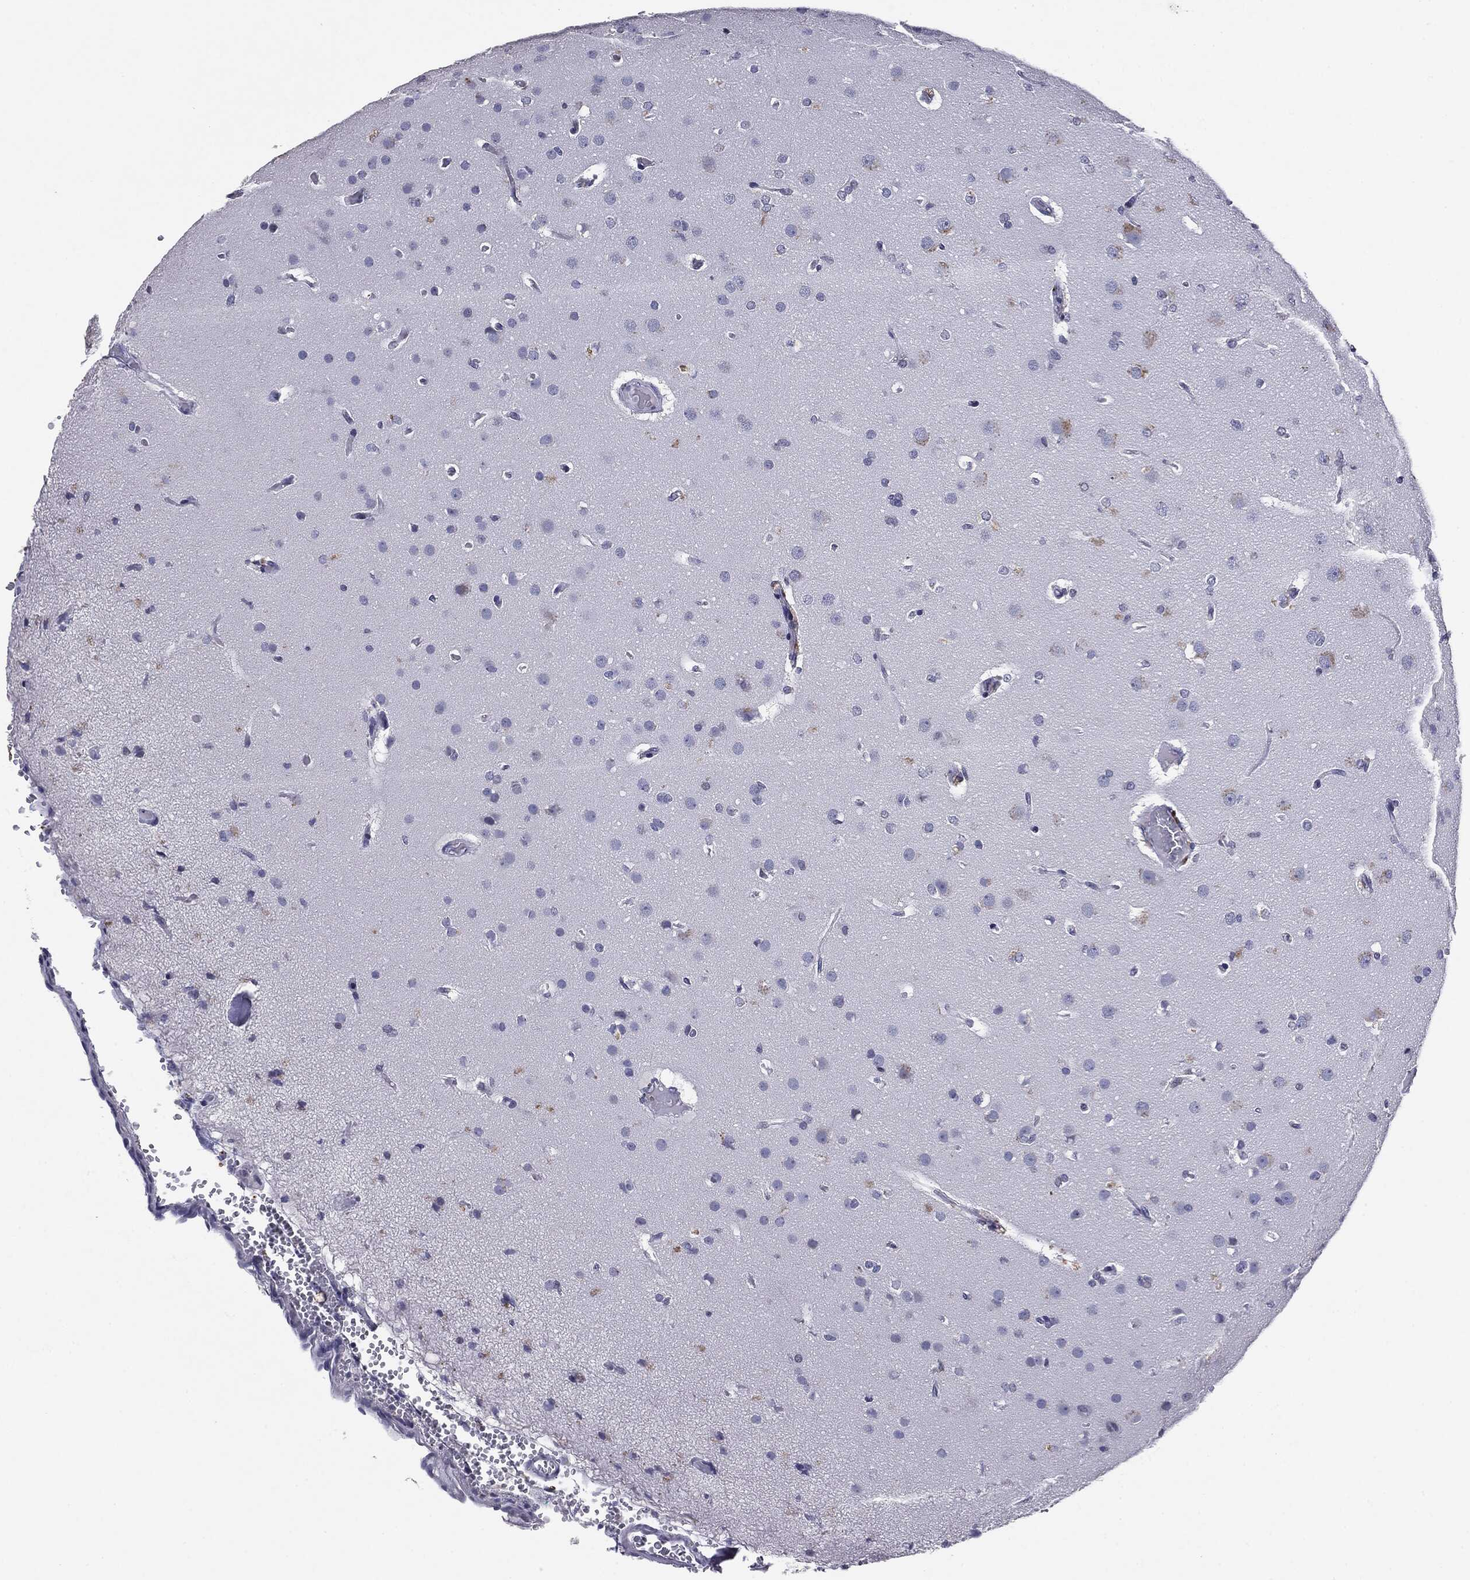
{"staining": {"intensity": "negative", "quantity": "none", "location": "none"}, "tissue": "glioma", "cell_type": "Tumor cells", "image_type": "cancer", "snomed": [{"axis": "morphology", "description": "Glioma, malignant, NOS"}, {"axis": "topography", "description": "Cerebral cortex"}], "caption": "DAB immunohistochemical staining of glioma (malignant) reveals no significant expression in tumor cells.", "gene": "SERPINB4", "patient": {"sex": "male", "age": 58}}